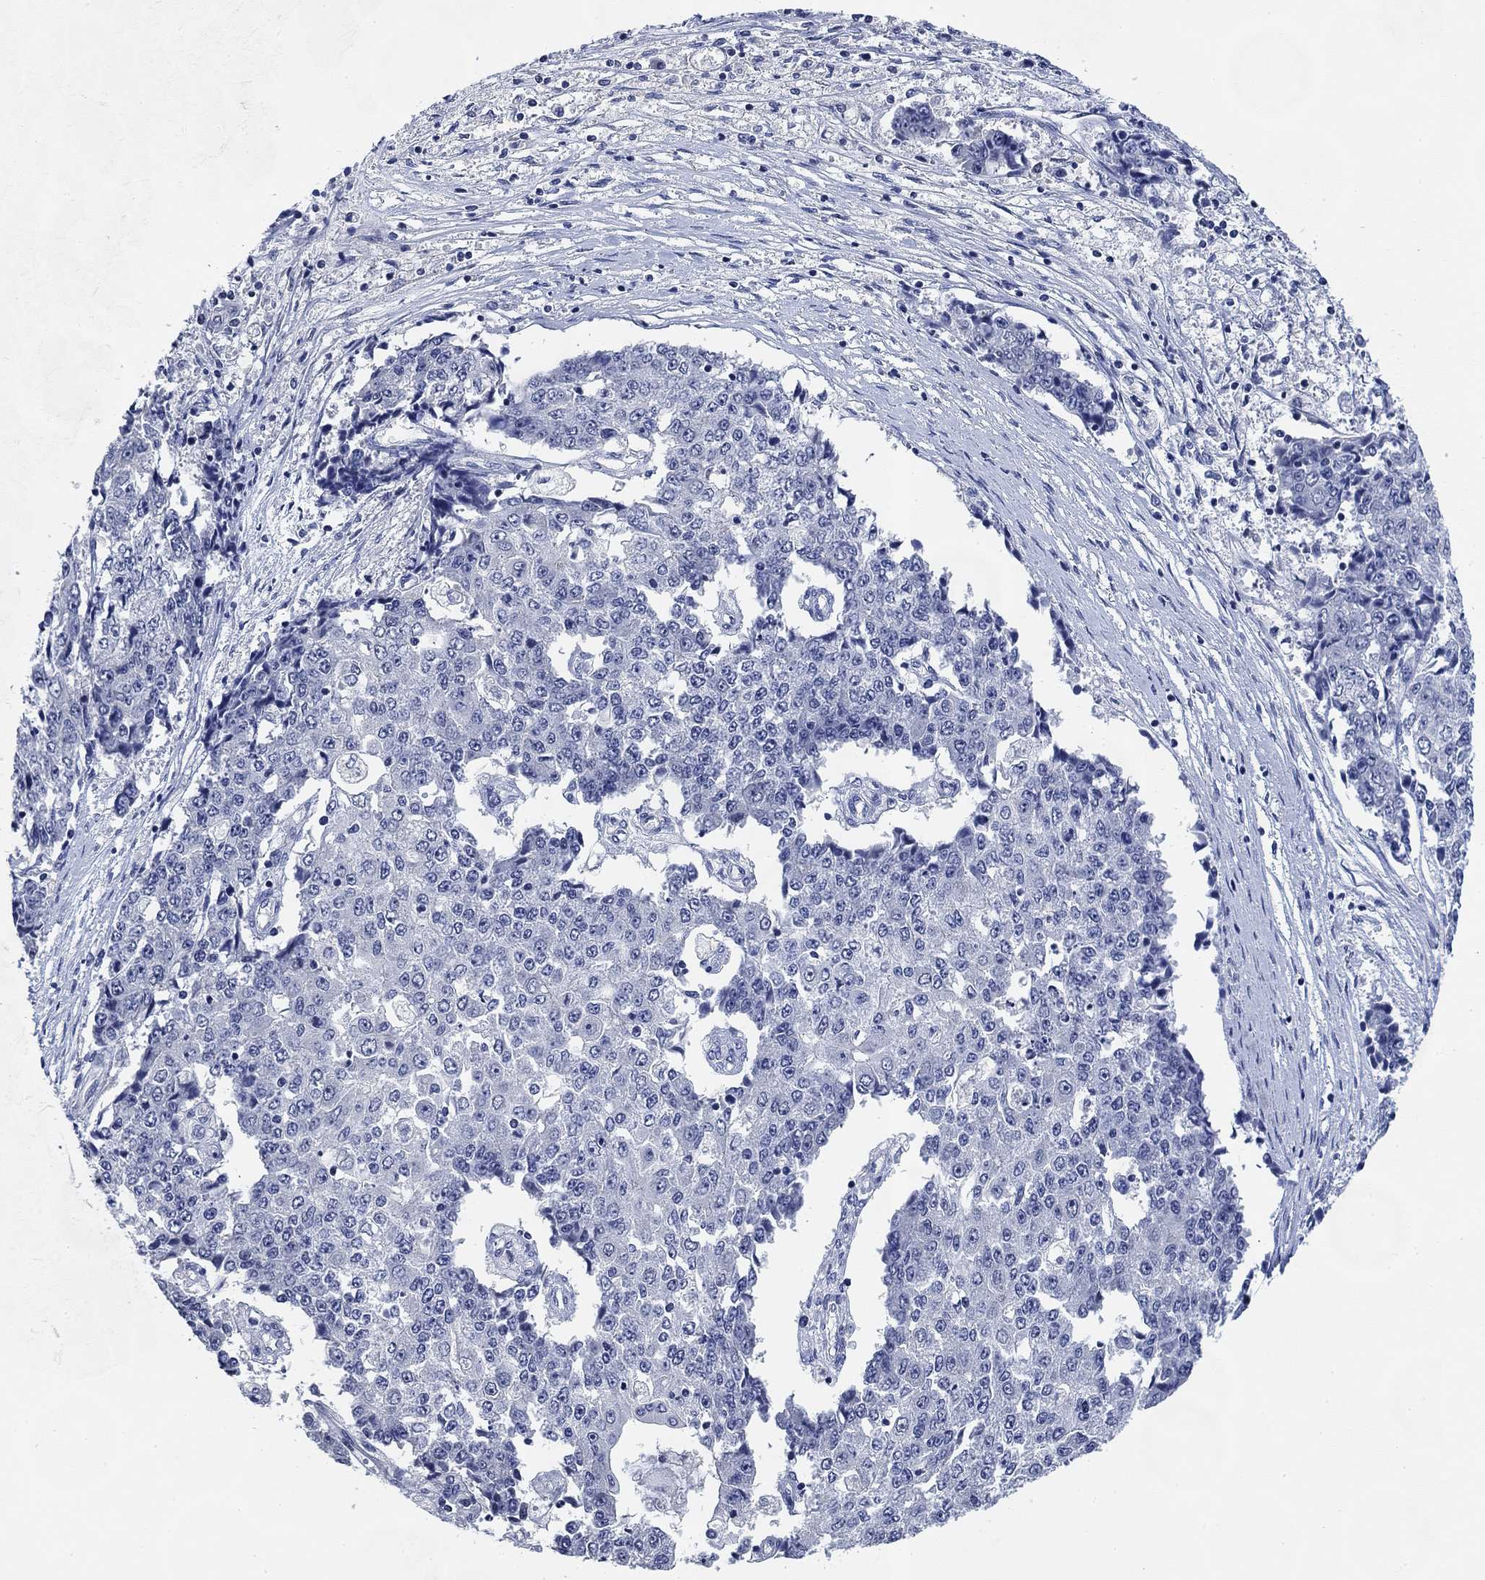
{"staining": {"intensity": "negative", "quantity": "none", "location": "none"}, "tissue": "ovarian cancer", "cell_type": "Tumor cells", "image_type": "cancer", "snomed": [{"axis": "morphology", "description": "Carcinoma, endometroid"}, {"axis": "topography", "description": "Ovary"}], "caption": "Ovarian cancer stained for a protein using immunohistochemistry (IHC) exhibits no positivity tumor cells.", "gene": "DAZL", "patient": {"sex": "female", "age": 42}}